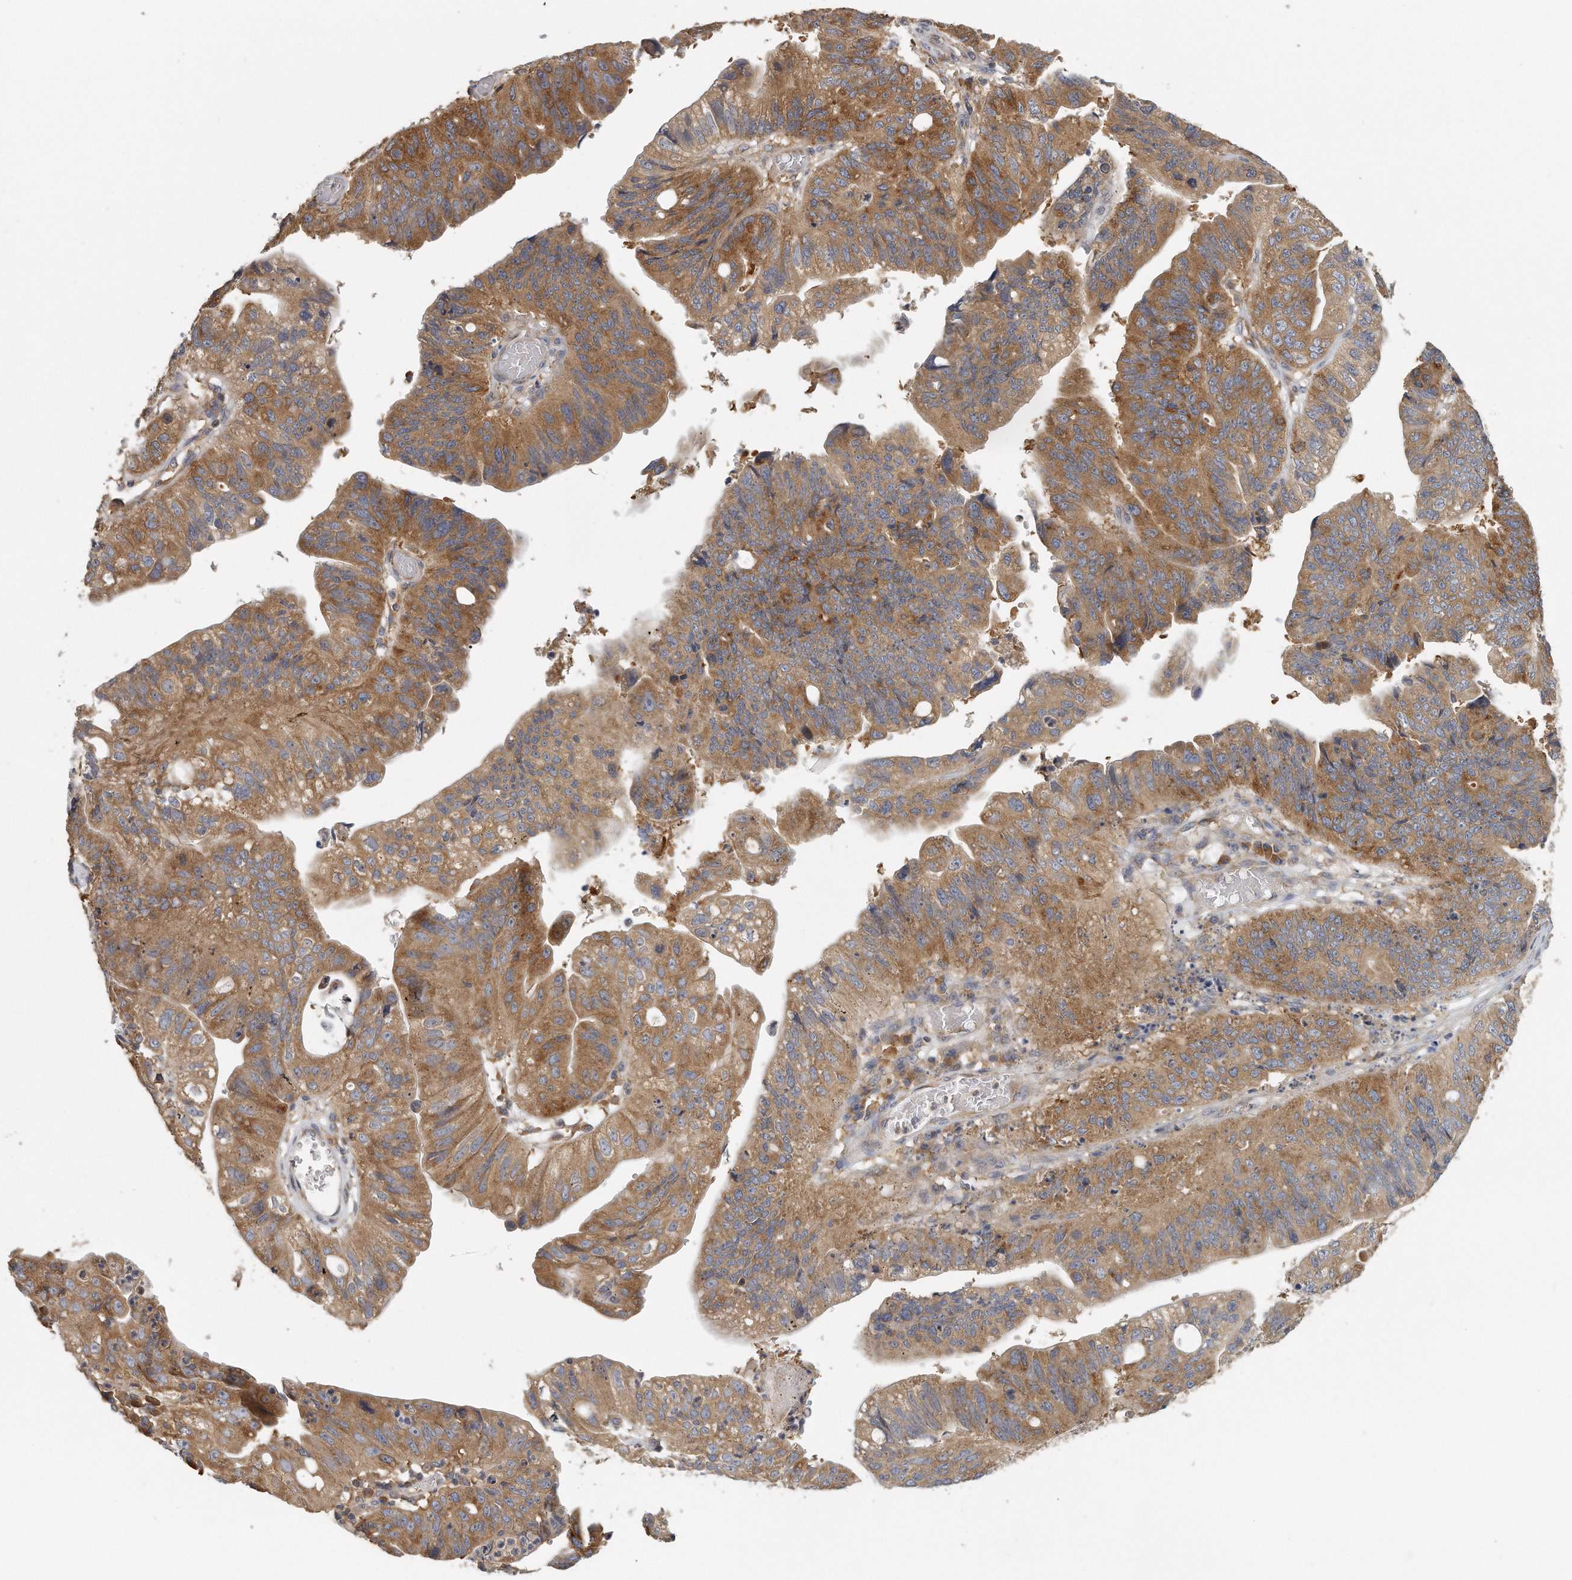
{"staining": {"intensity": "moderate", "quantity": ">75%", "location": "cytoplasmic/membranous"}, "tissue": "stomach cancer", "cell_type": "Tumor cells", "image_type": "cancer", "snomed": [{"axis": "morphology", "description": "Adenocarcinoma, NOS"}, {"axis": "topography", "description": "Stomach"}], "caption": "An image showing moderate cytoplasmic/membranous positivity in about >75% of tumor cells in stomach cancer (adenocarcinoma), as visualized by brown immunohistochemical staining.", "gene": "EIF3I", "patient": {"sex": "male", "age": 59}}